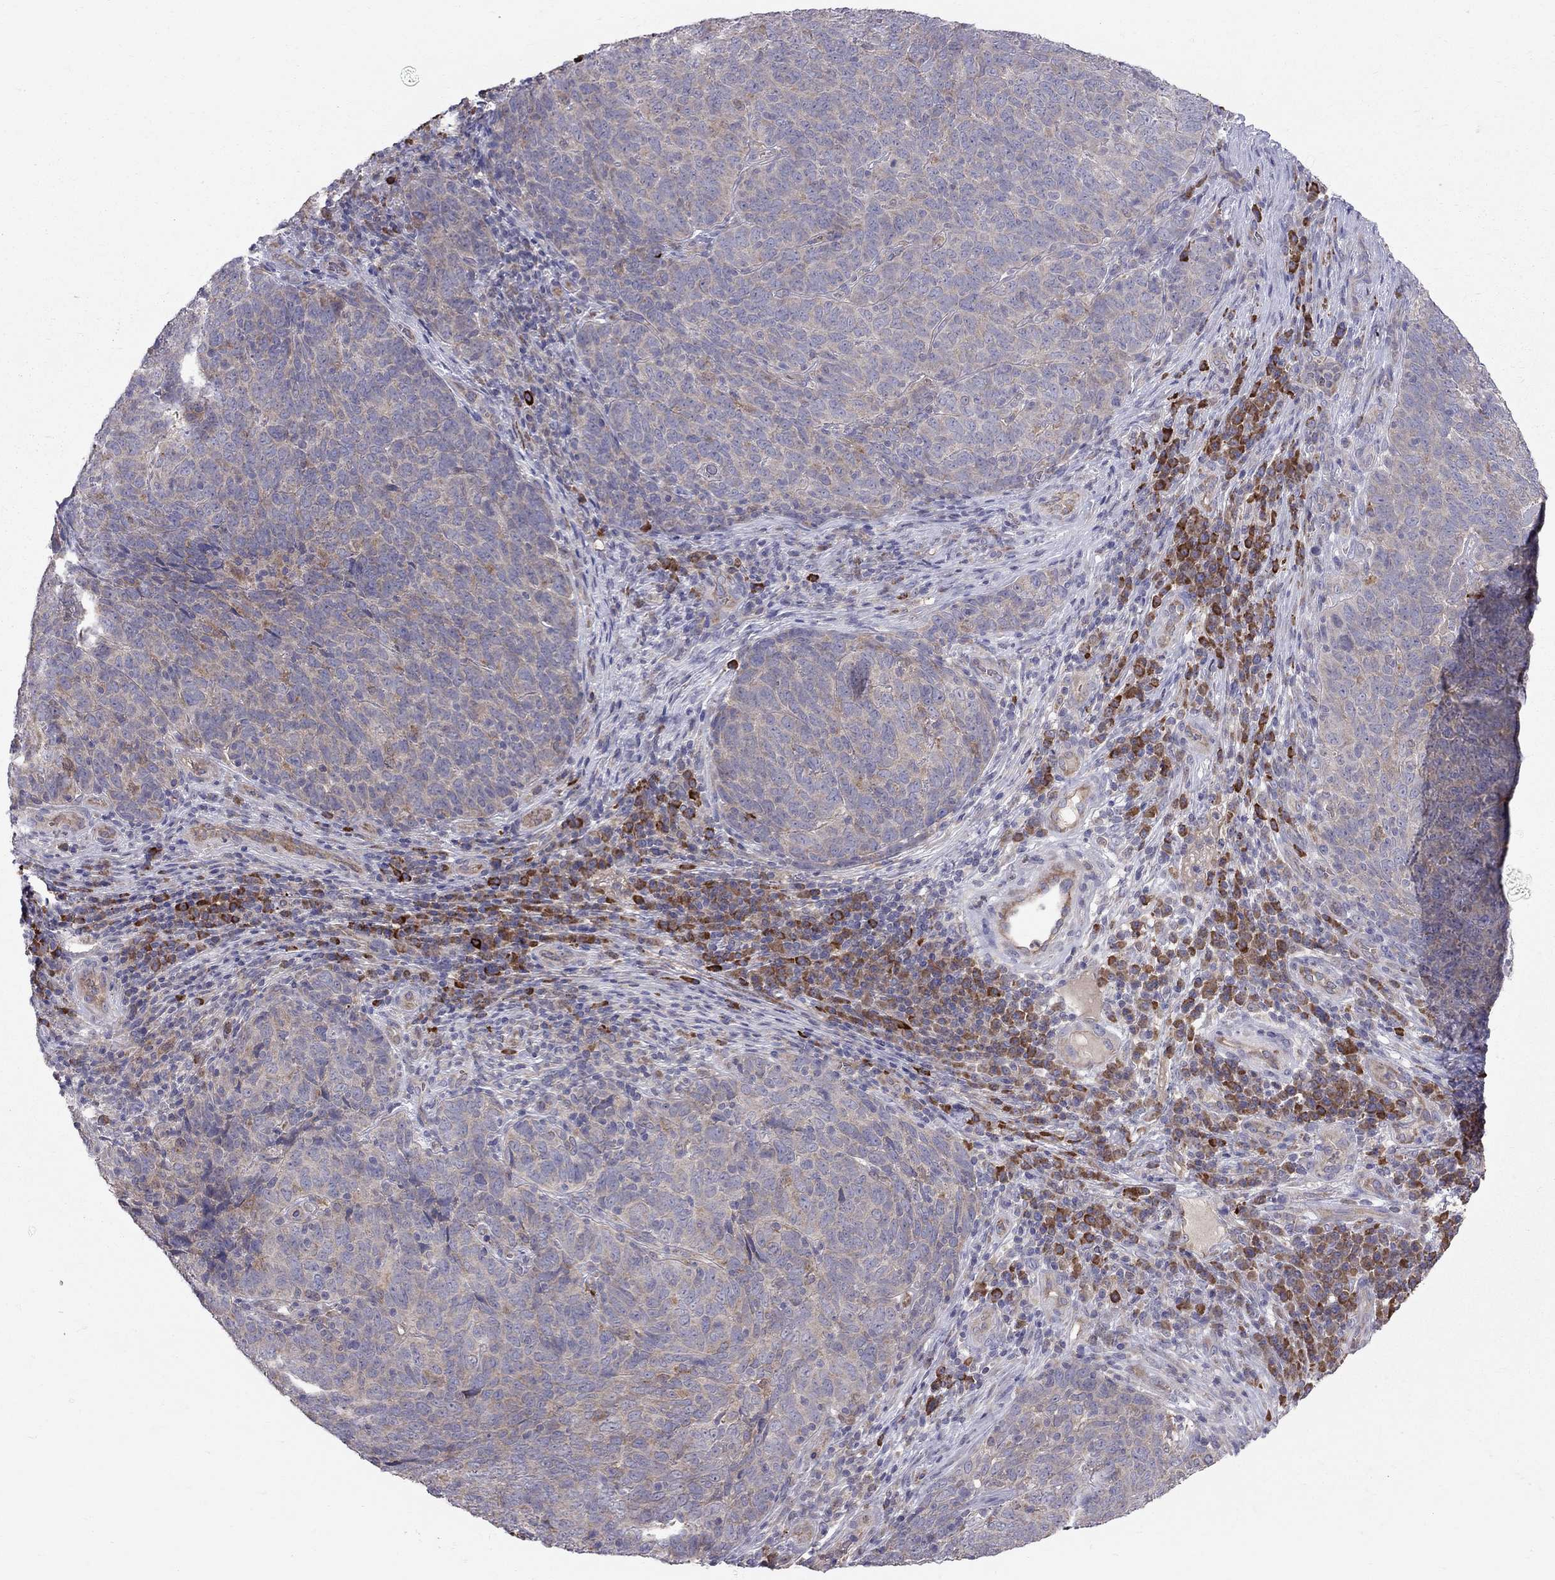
{"staining": {"intensity": "negative", "quantity": "none", "location": "none"}, "tissue": "skin cancer", "cell_type": "Tumor cells", "image_type": "cancer", "snomed": [{"axis": "morphology", "description": "Squamous cell carcinoma, NOS"}, {"axis": "topography", "description": "Skin"}, {"axis": "topography", "description": "Anal"}], "caption": "Image shows no significant protein staining in tumor cells of skin cancer (squamous cell carcinoma).", "gene": "PIK3CG", "patient": {"sex": "female", "age": 51}}